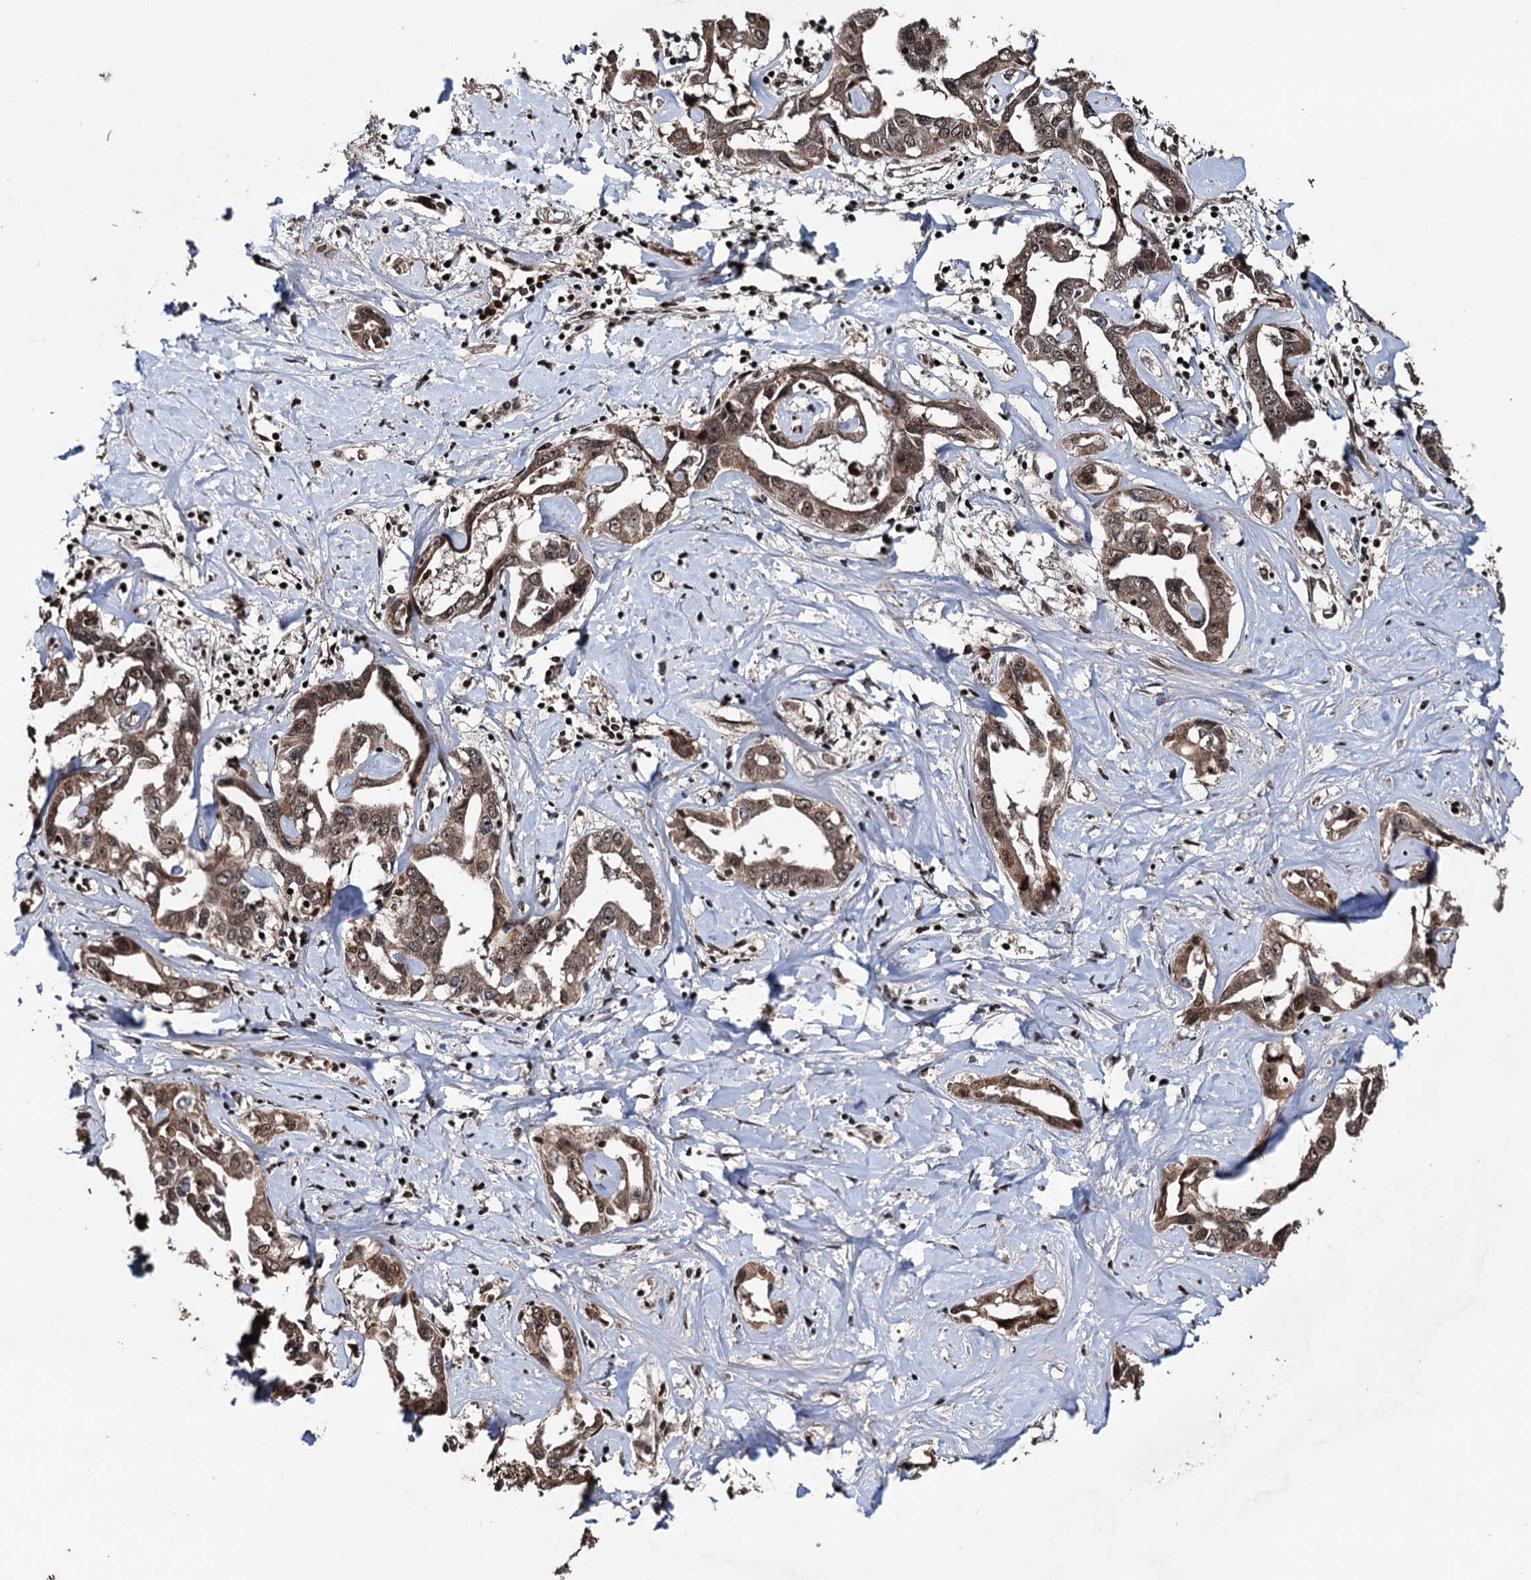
{"staining": {"intensity": "moderate", "quantity": ">75%", "location": "cytoplasmic/membranous,nuclear"}, "tissue": "liver cancer", "cell_type": "Tumor cells", "image_type": "cancer", "snomed": [{"axis": "morphology", "description": "Cholangiocarcinoma"}, {"axis": "topography", "description": "Liver"}], "caption": "A photomicrograph of liver cancer (cholangiocarcinoma) stained for a protein displays moderate cytoplasmic/membranous and nuclear brown staining in tumor cells.", "gene": "EYA4", "patient": {"sex": "male", "age": 59}}